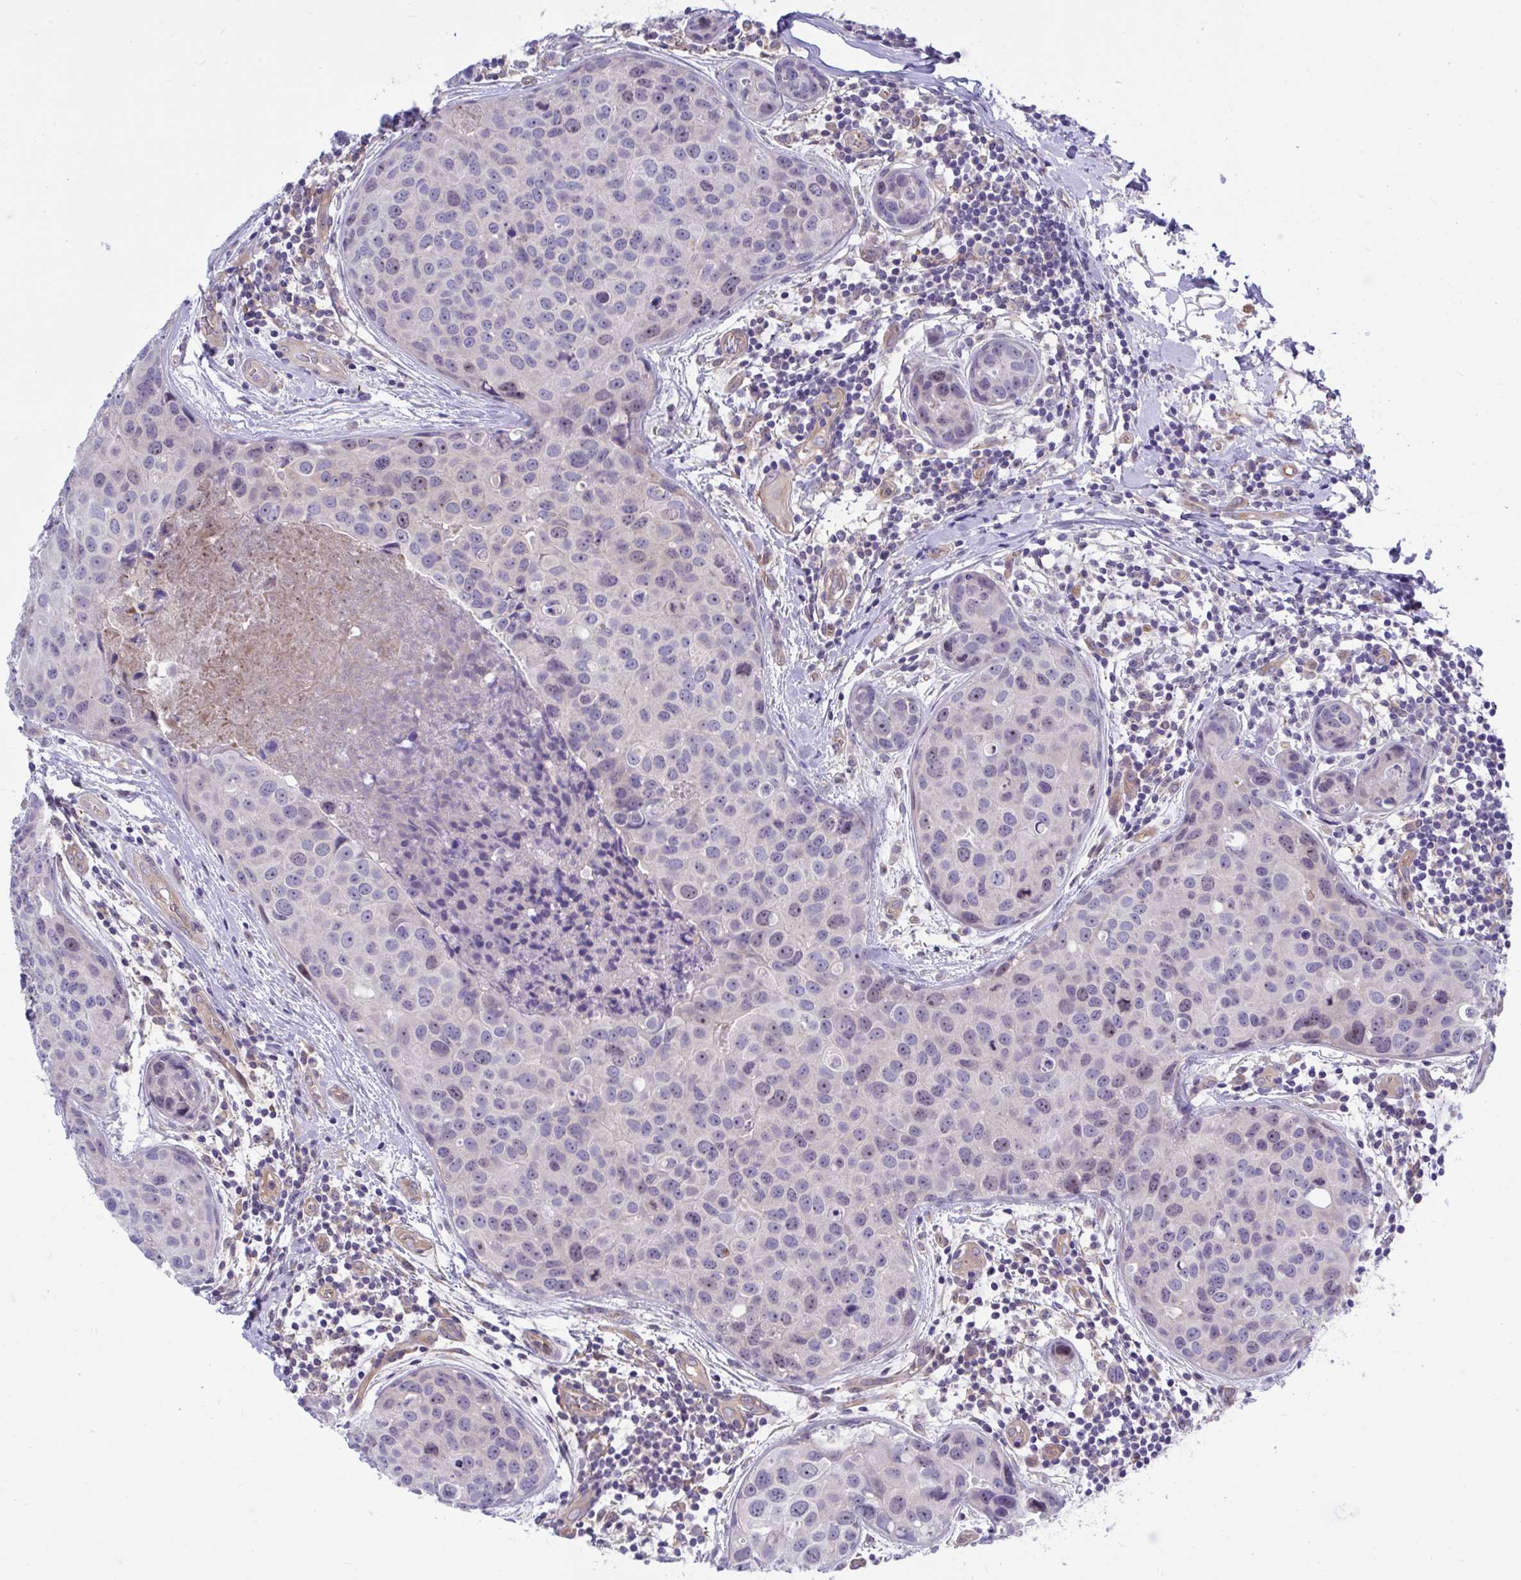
{"staining": {"intensity": "weak", "quantity": "<25%", "location": "nuclear"}, "tissue": "breast cancer", "cell_type": "Tumor cells", "image_type": "cancer", "snomed": [{"axis": "morphology", "description": "Duct carcinoma"}, {"axis": "topography", "description": "Breast"}], "caption": "This photomicrograph is of breast cancer (intraductal carcinoma) stained with immunohistochemistry to label a protein in brown with the nuclei are counter-stained blue. There is no positivity in tumor cells.", "gene": "CENPQ", "patient": {"sex": "female", "age": 24}}